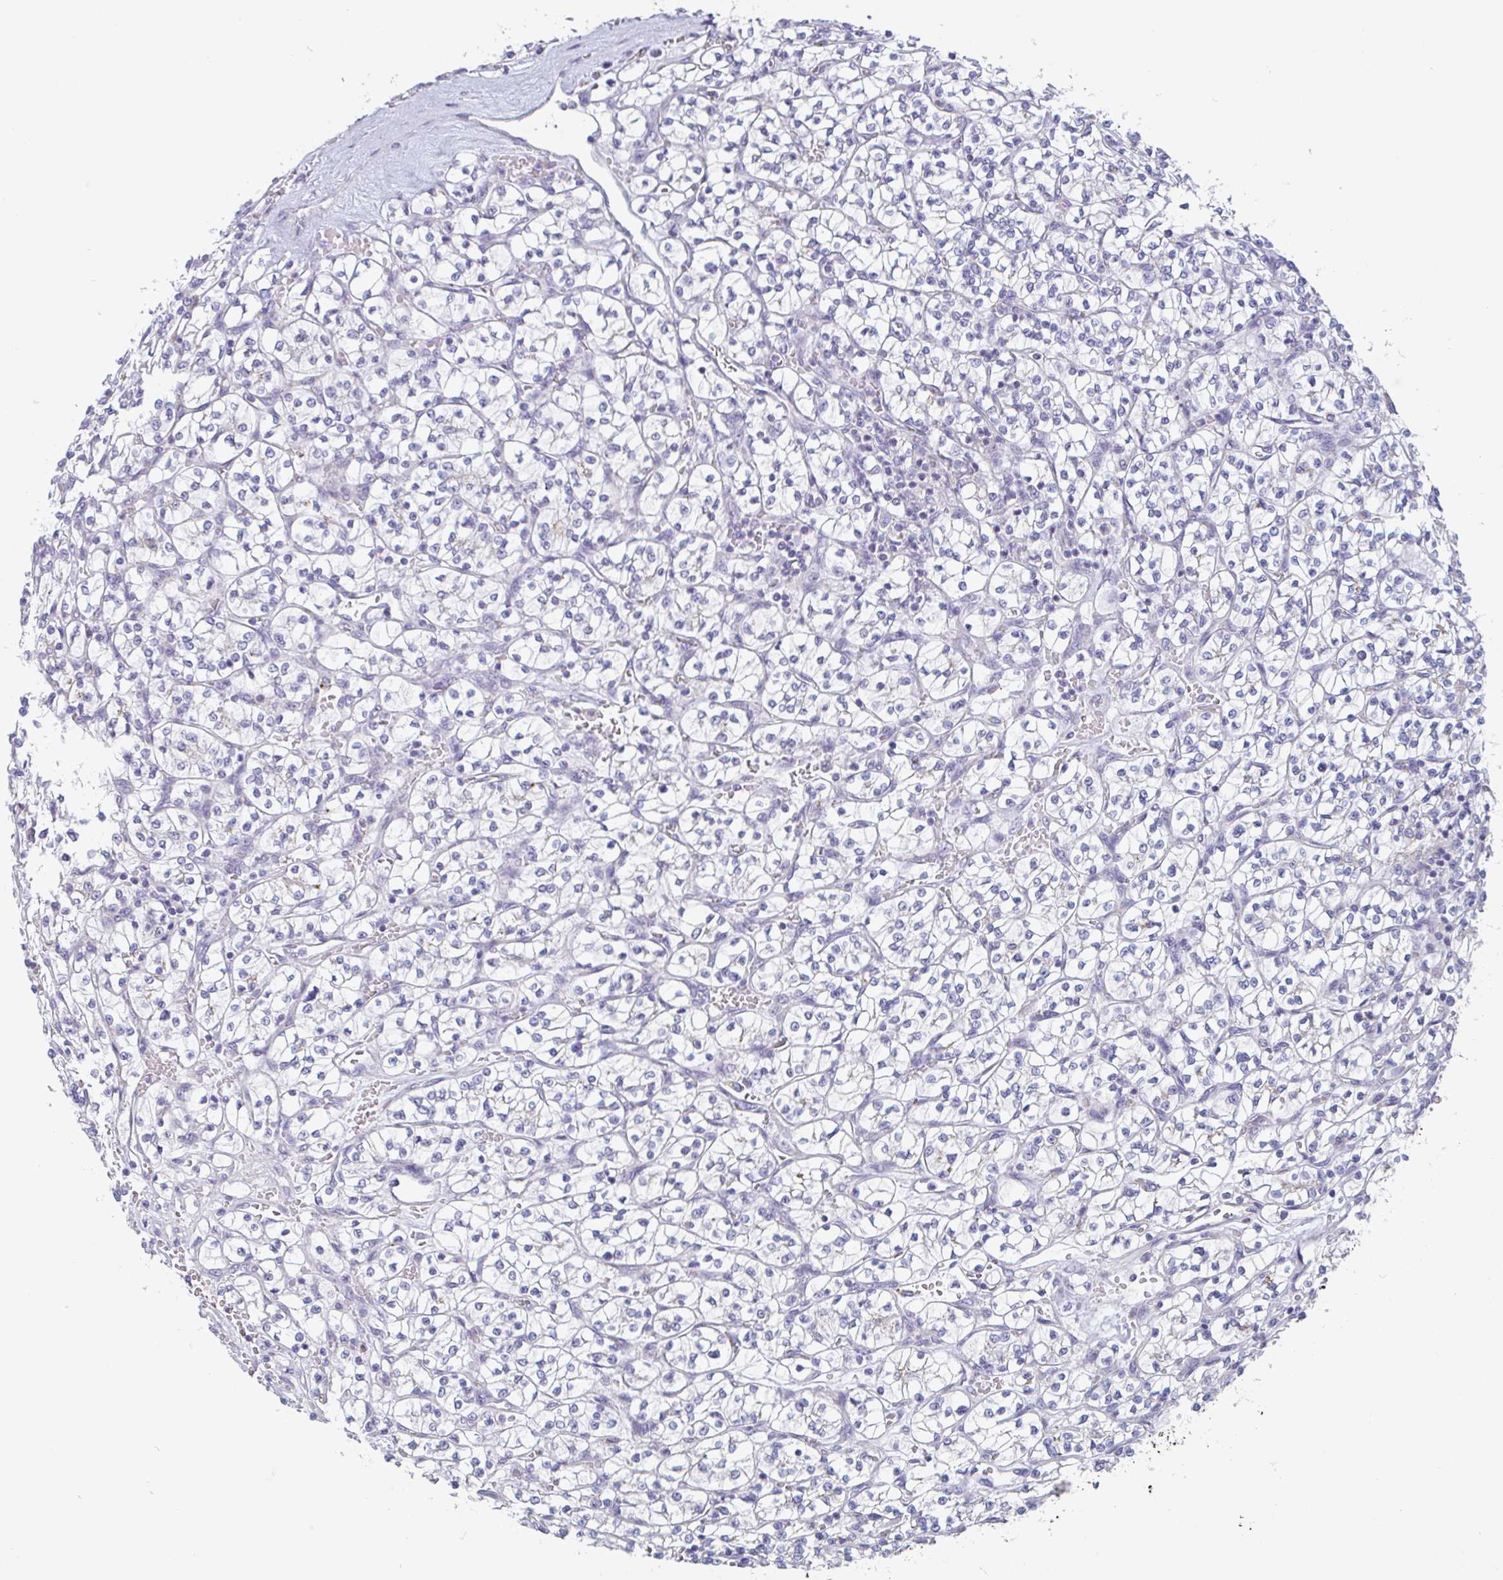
{"staining": {"intensity": "negative", "quantity": "none", "location": "none"}, "tissue": "renal cancer", "cell_type": "Tumor cells", "image_type": "cancer", "snomed": [{"axis": "morphology", "description": "Adenocarcinoma, NOS"}, {"axis": "topography", "description": "Kidney"}], "caption": "Immunohistochemistry (IHC) of renal adenocarcinoma shows no positivity in tumor cells.", "gene": "LENG9", "patient": {"sex": "female", "age": 64}}